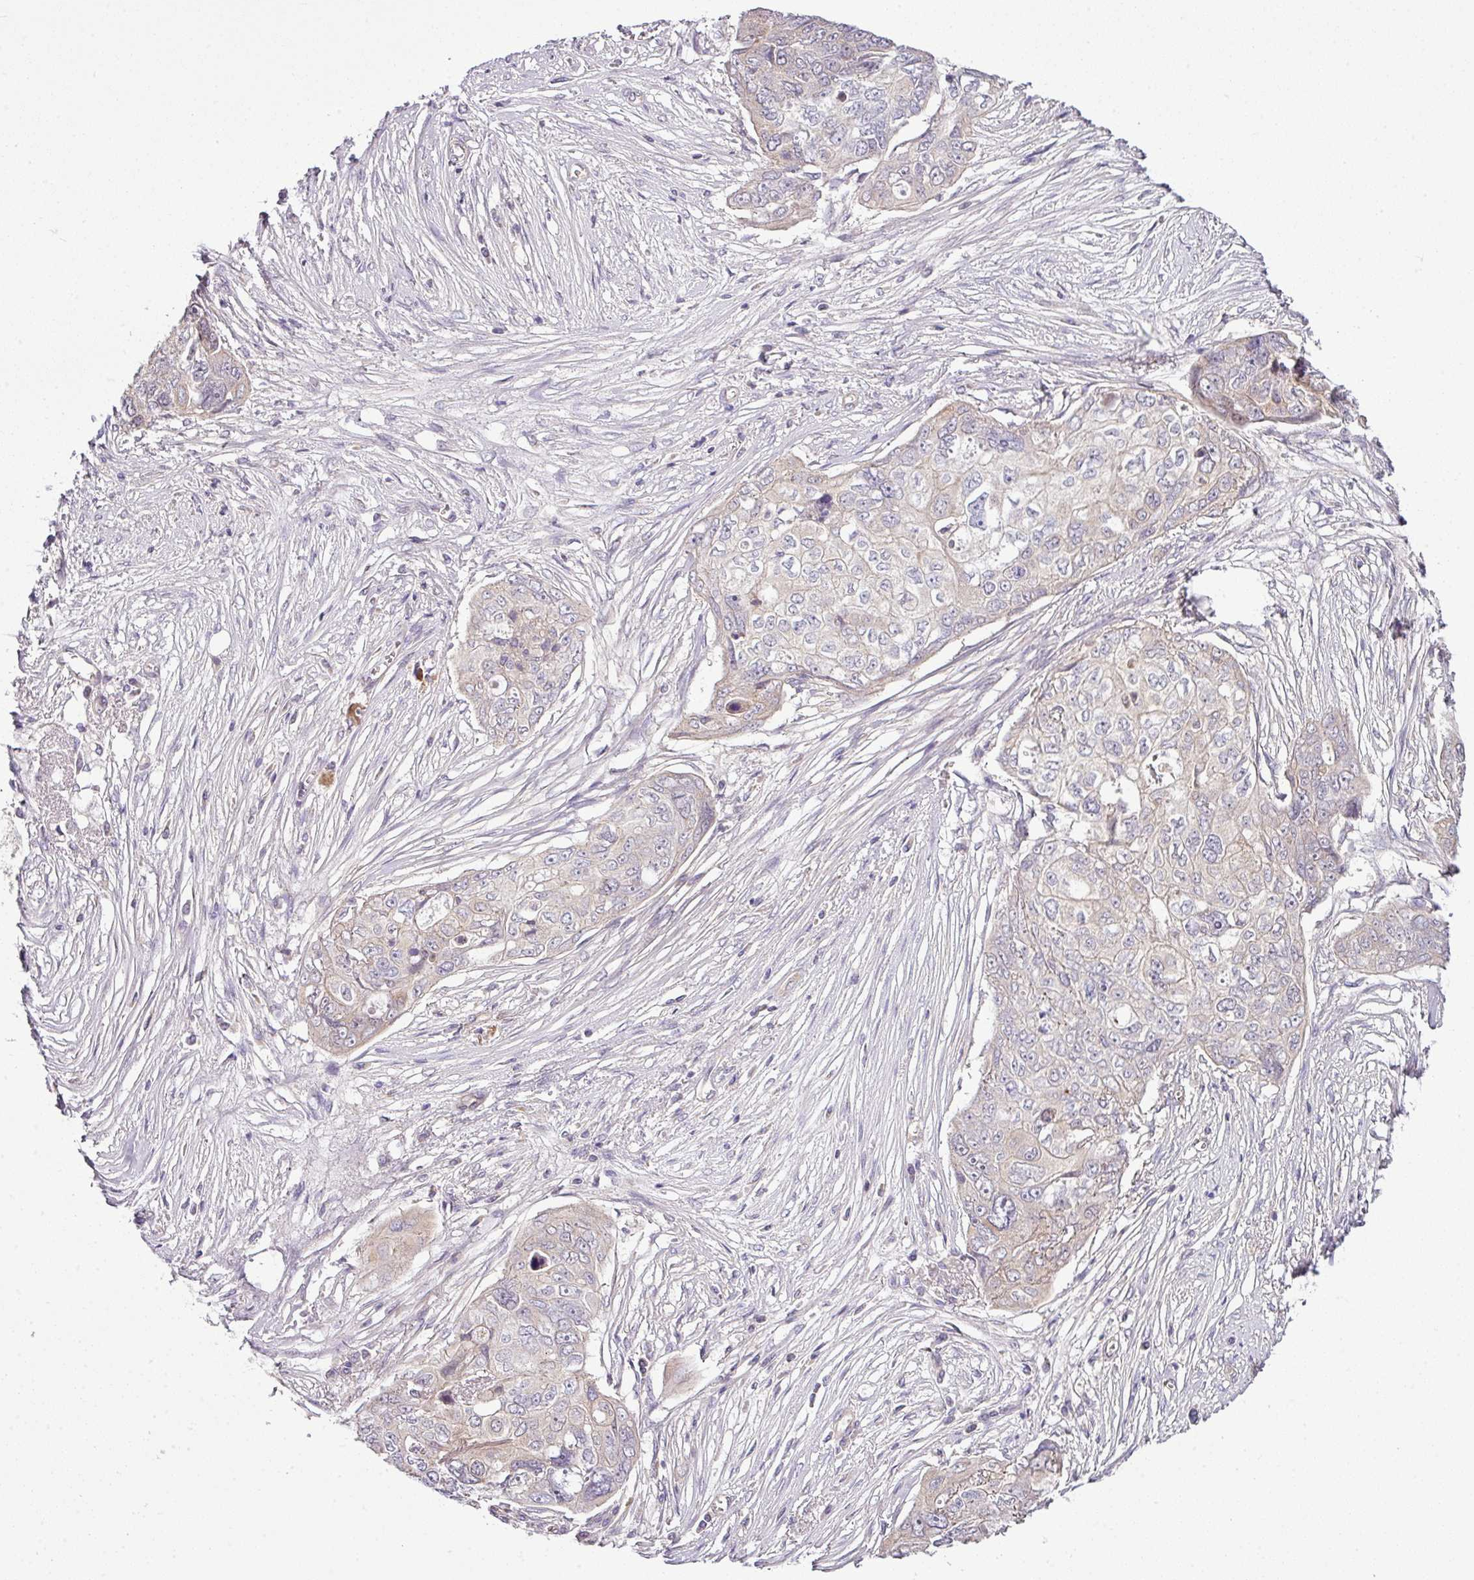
{"staining": {"intensity": "weak", "quantity": "25%-75%", "location": "cytoplasmic/membranous"}, "tissue": "ovarian cancer", "cell_type": "Tumor cells", "image_type": "cancer", "snomed": [{"axis": "morphology", "description": "Carcinoma, endometroid"}, {"axis": "topography", "description": "Ovary"}], "caption": "A brown stain labels weak cytoplasmic/membranous positivity of a protein in human ovarian cancer (endometroid carcinoma) tumor cells.", "gene": "DERPC", "patient": {"sex": "female", "age": 70}}